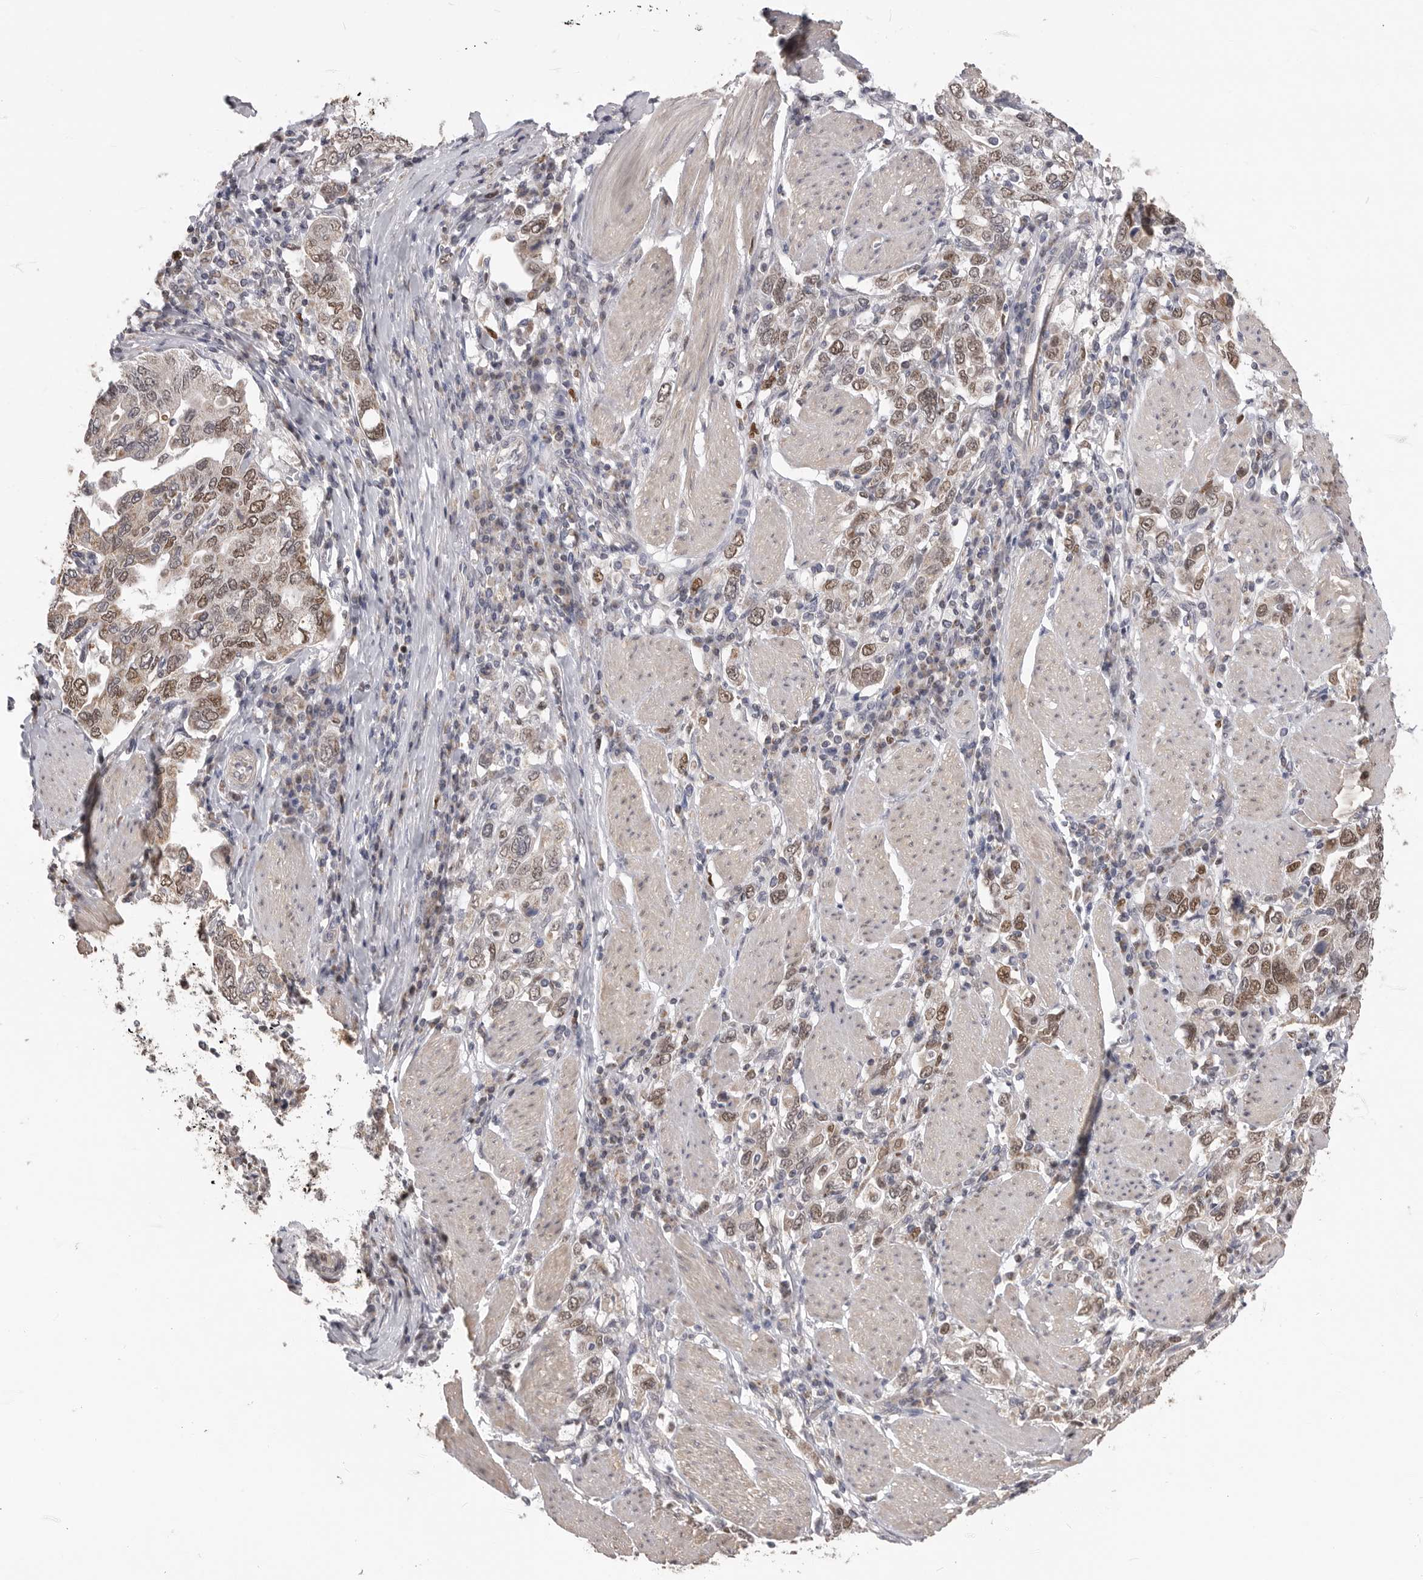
{"staining": {"intensity": "moderate", "quantity": ">75%", "location": "cytoplasmic/membranous,nuclear"}, "tissue": "stomach cancer", "cell_type": "Tumor cells", "image_type": "cancer", "snomed": [{"axis": "morphology", "description": "Adenocarcinoma, NOS"}, {"axis": "topography", "description": "Stomach, upper"}], "caption": "Immunohistochemistry (IHC) histopathology image of neoplastic tissue: adenocarcinoma (stomach) stained using immunohistochemistry demonstrates medium levels of moderate protein expression localized specifically in the cytoplasmic/membranous and nuclear of tumor cells, appearing as a cytoplasmic/membranous and nuclear brown color.", "gene": "SMARCC1", "patient": {"sex": "male", "age": 62}}